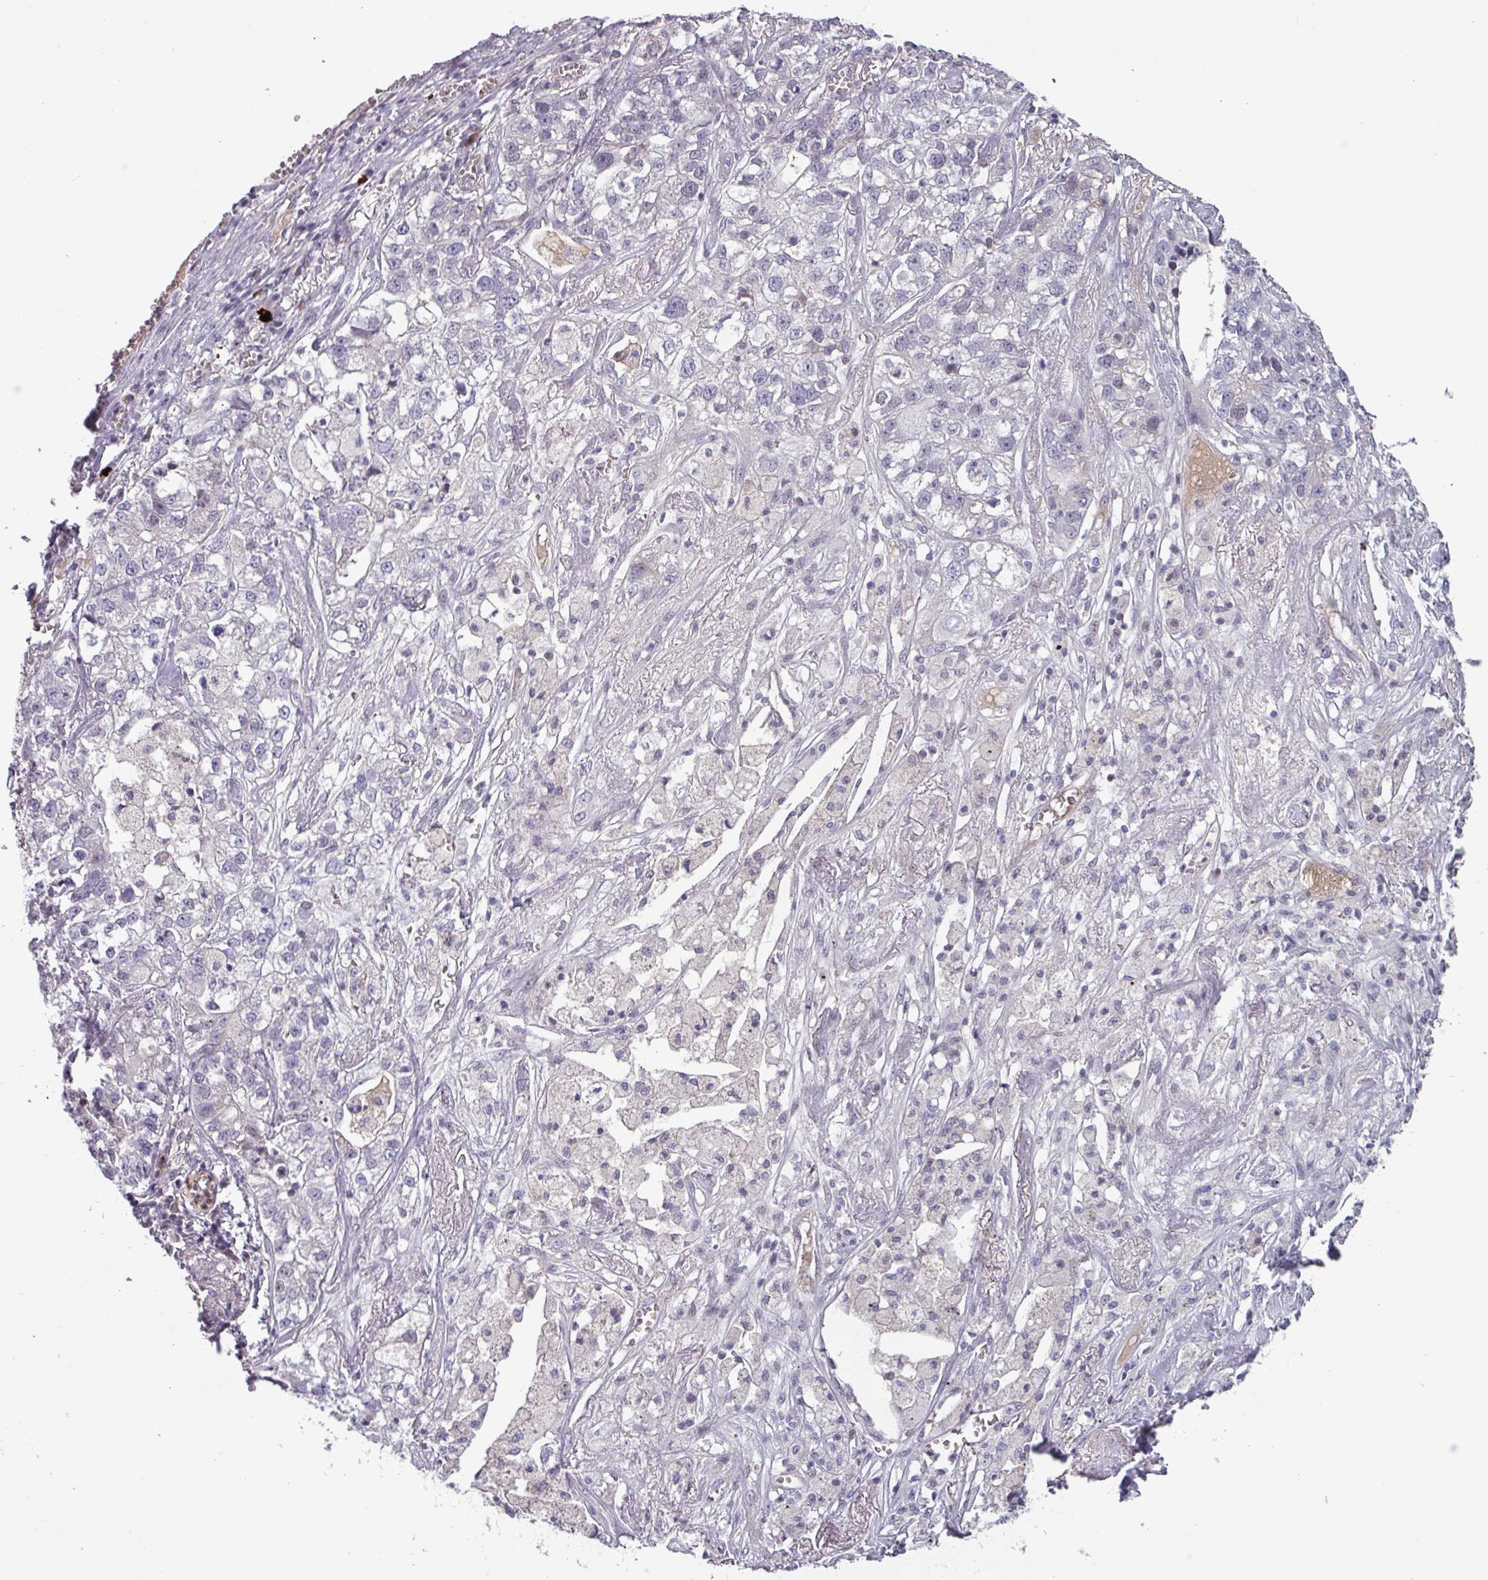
{"staining": {"intensity": "negative", "quantity": "none", "location": "none"}, "tissue": "lung cancer", "cell_type": "Tumor cells", "image_type": "cancer", "snomed": [{"axis": "morphology", "description": "Adenocarcinoma, NOS"}, {"axis": "topography", "description": "Lung"}], "caption": "Immunohistochemistry (IHC) image of neoplastic tissue: human lung cancer (adenocarcinoma) stained with DAB (3,3'-diaminobenzidine) reveals no significant protein positivity in tumor cells.", "gene": "ZNF575", "patient": {"sex": "male", "age": 49}}